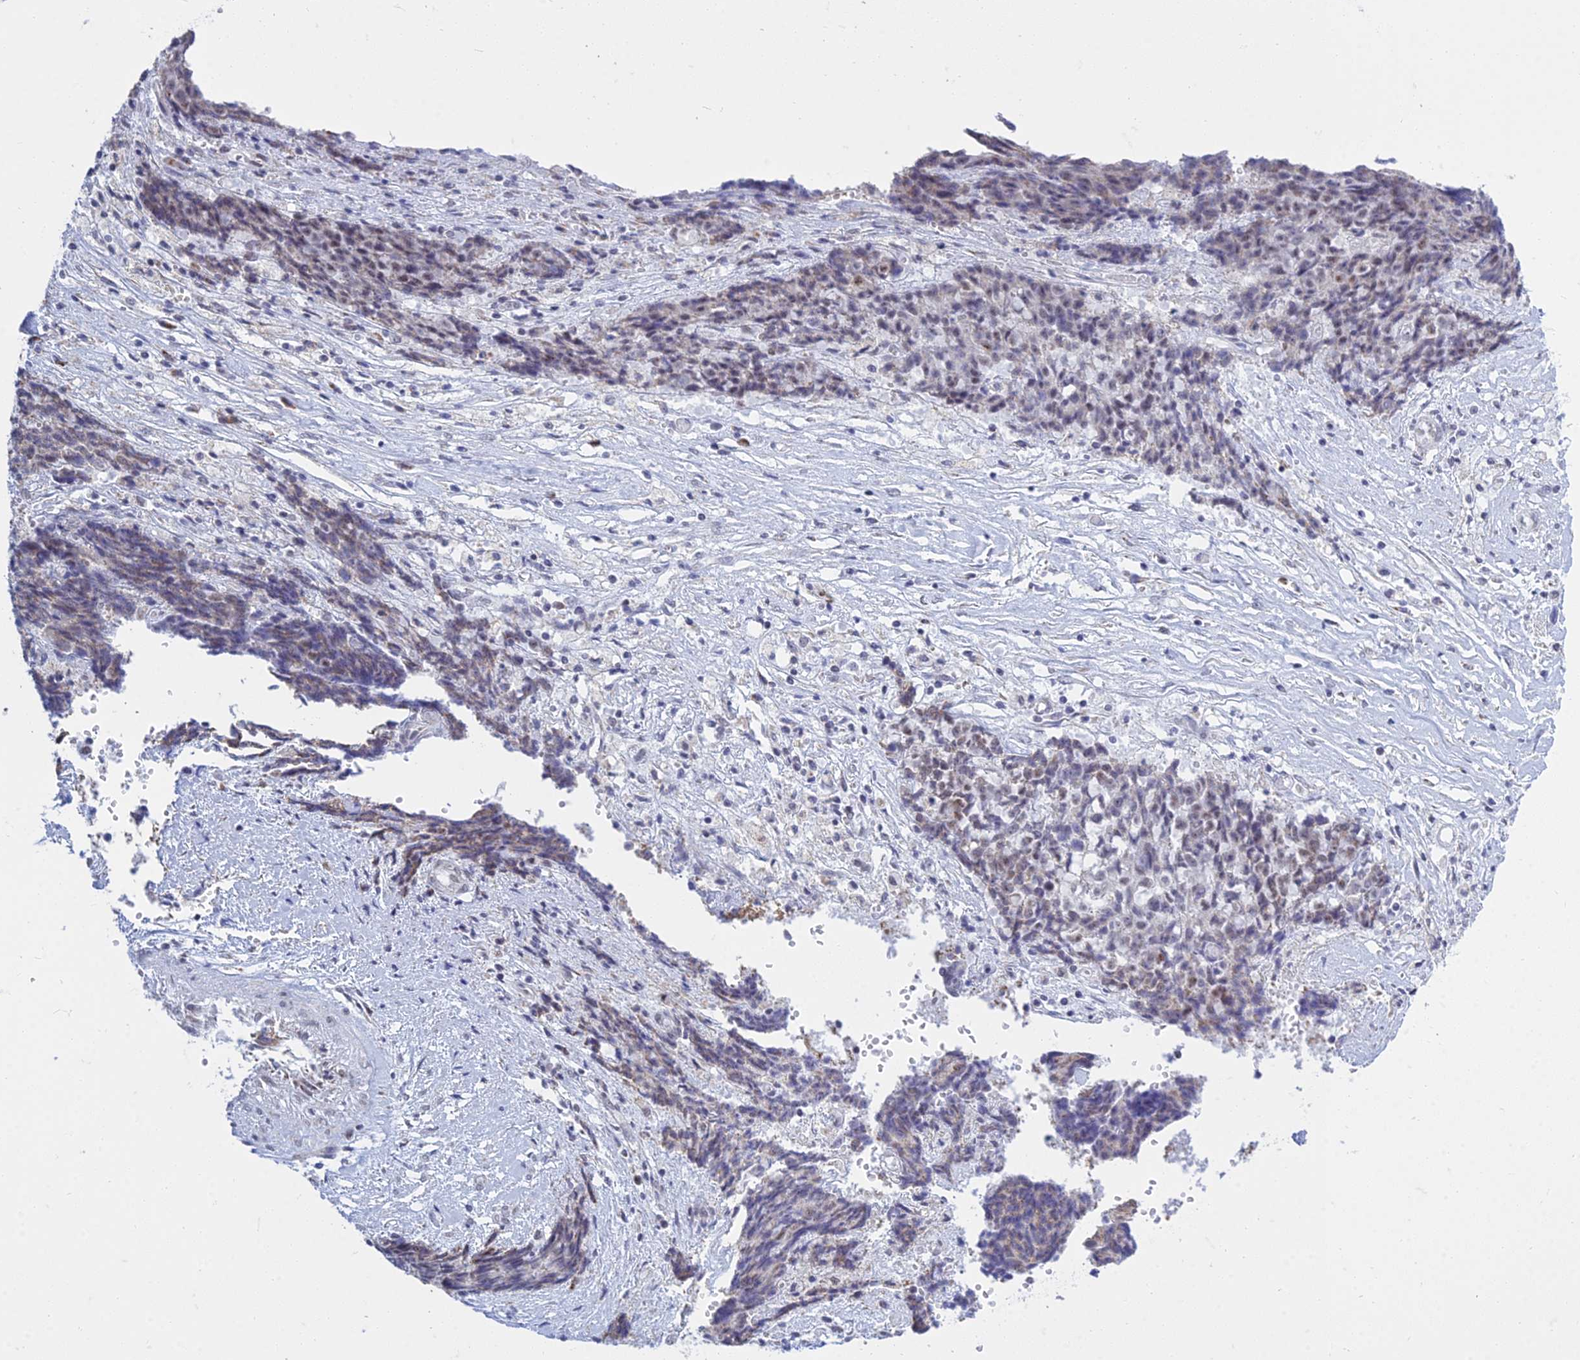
{"staining": {"intensity": "moderate", "quantity": "25%-75%", "location": "nuclear"}, "tissue": "ovarian cancer", "cell_type": "Tumor cells", "image_type": "cancer", "snomed": [{"axis": "morphology", "description": "Carcinoma, endometroid"}, {"axis": "topography", "description": "Ovary"}], "caption": "Moderate nuclear positivity for a protein is seen in about 25%-75% of tumor cells of ovarian cancer (endometroid carcinoma) using immunohistochemistry.", "gene": "KLF14", "patient": {"sex": "female", "age": 42}}